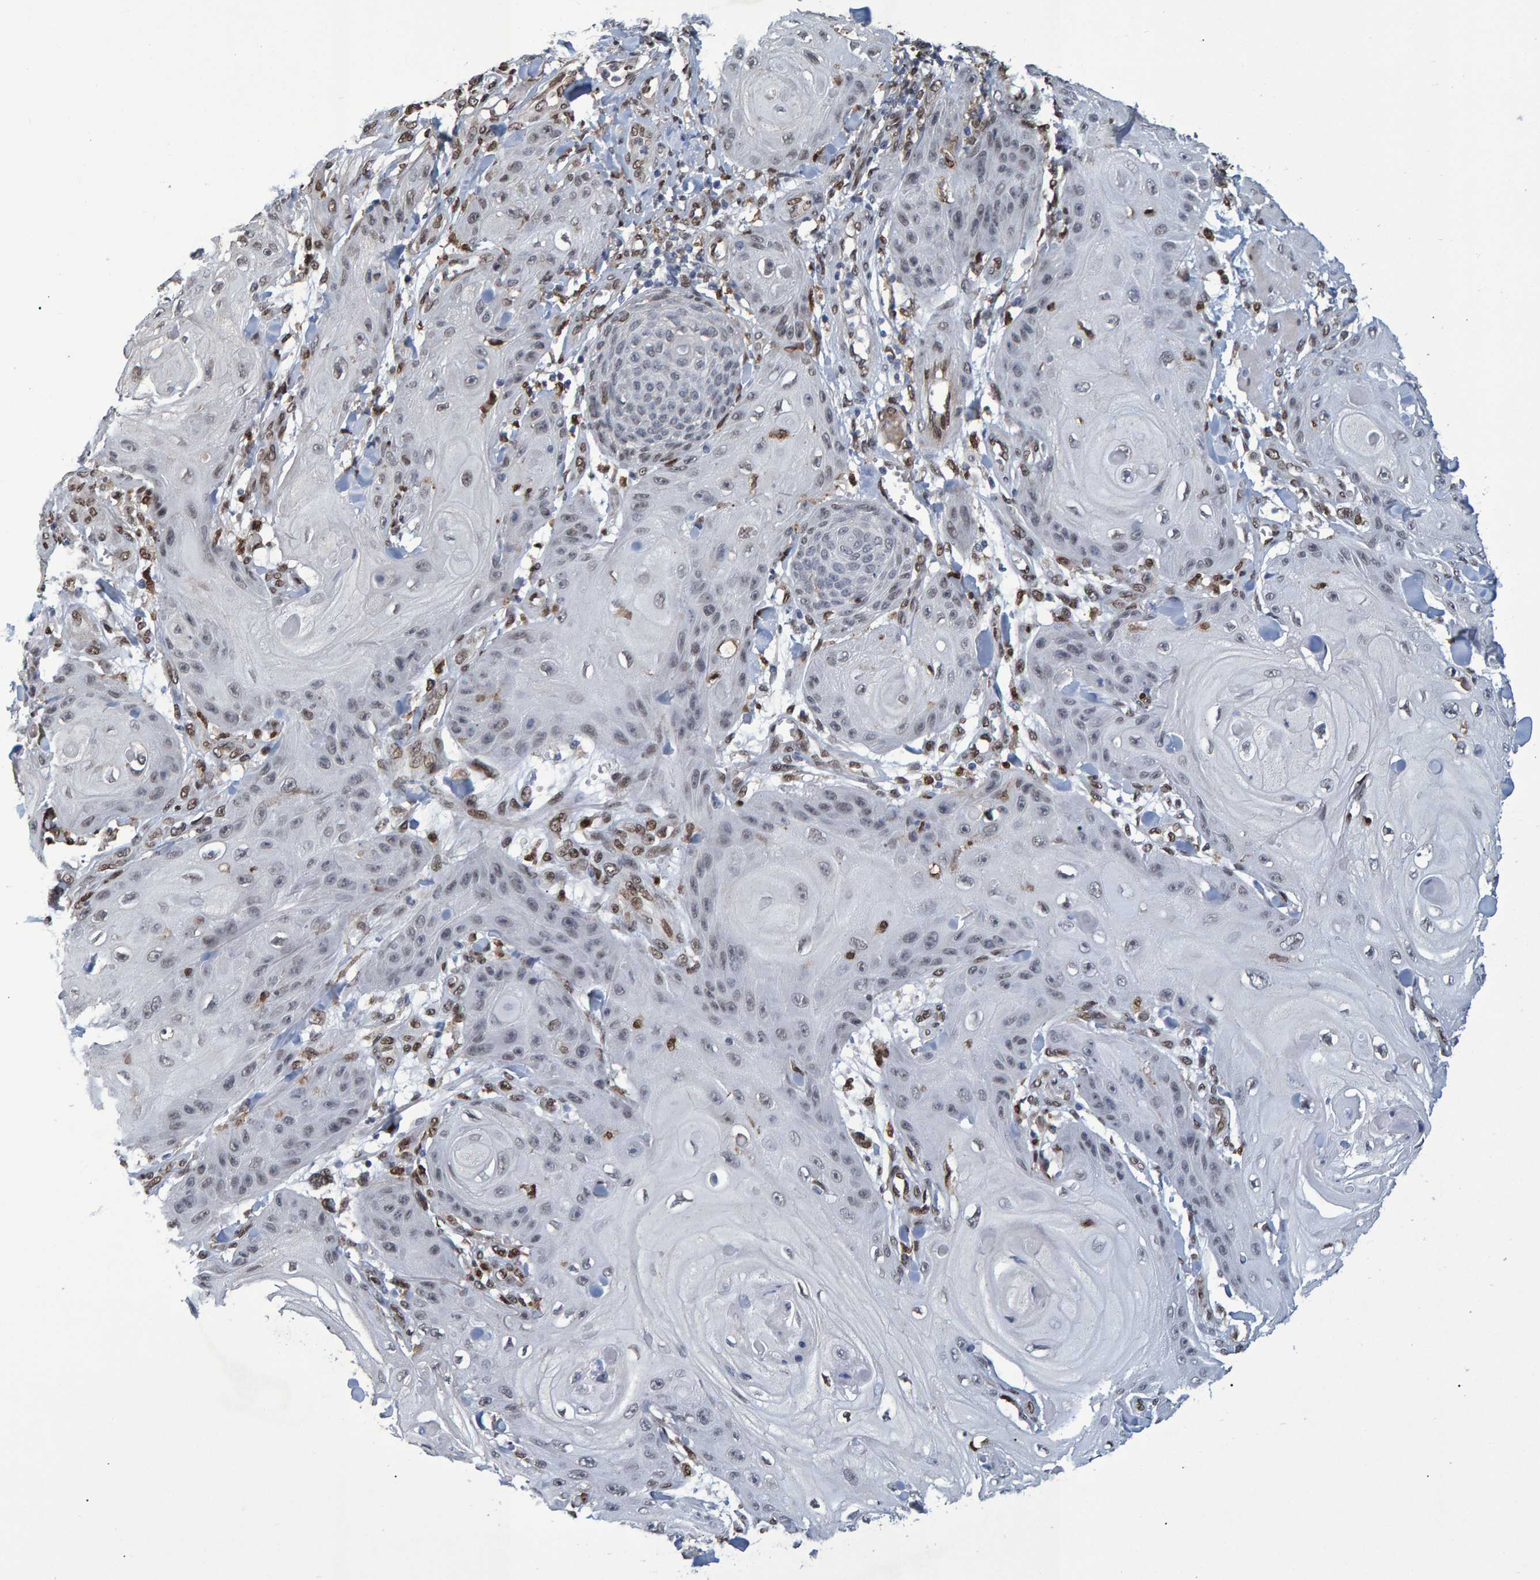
{"staining": {"intensity": "weak", "quantity": "<25%", "location": "nuclear"}, "tissue": "skin cancer", "cell_type": "Tumor cells", "image_type": "cancer", "snomed": [{"axis": "morphology", "description": "Squamous cell carcinoma, NOS"}, {"axis": "topography", "description": "Skin"}], "caption": "Image shows no protein positivity in tumor cells of skin cancer (squamous cell carcinoma) tissue.", "gene": "QKI", "patient": {"sex": "male", "age": 74}}